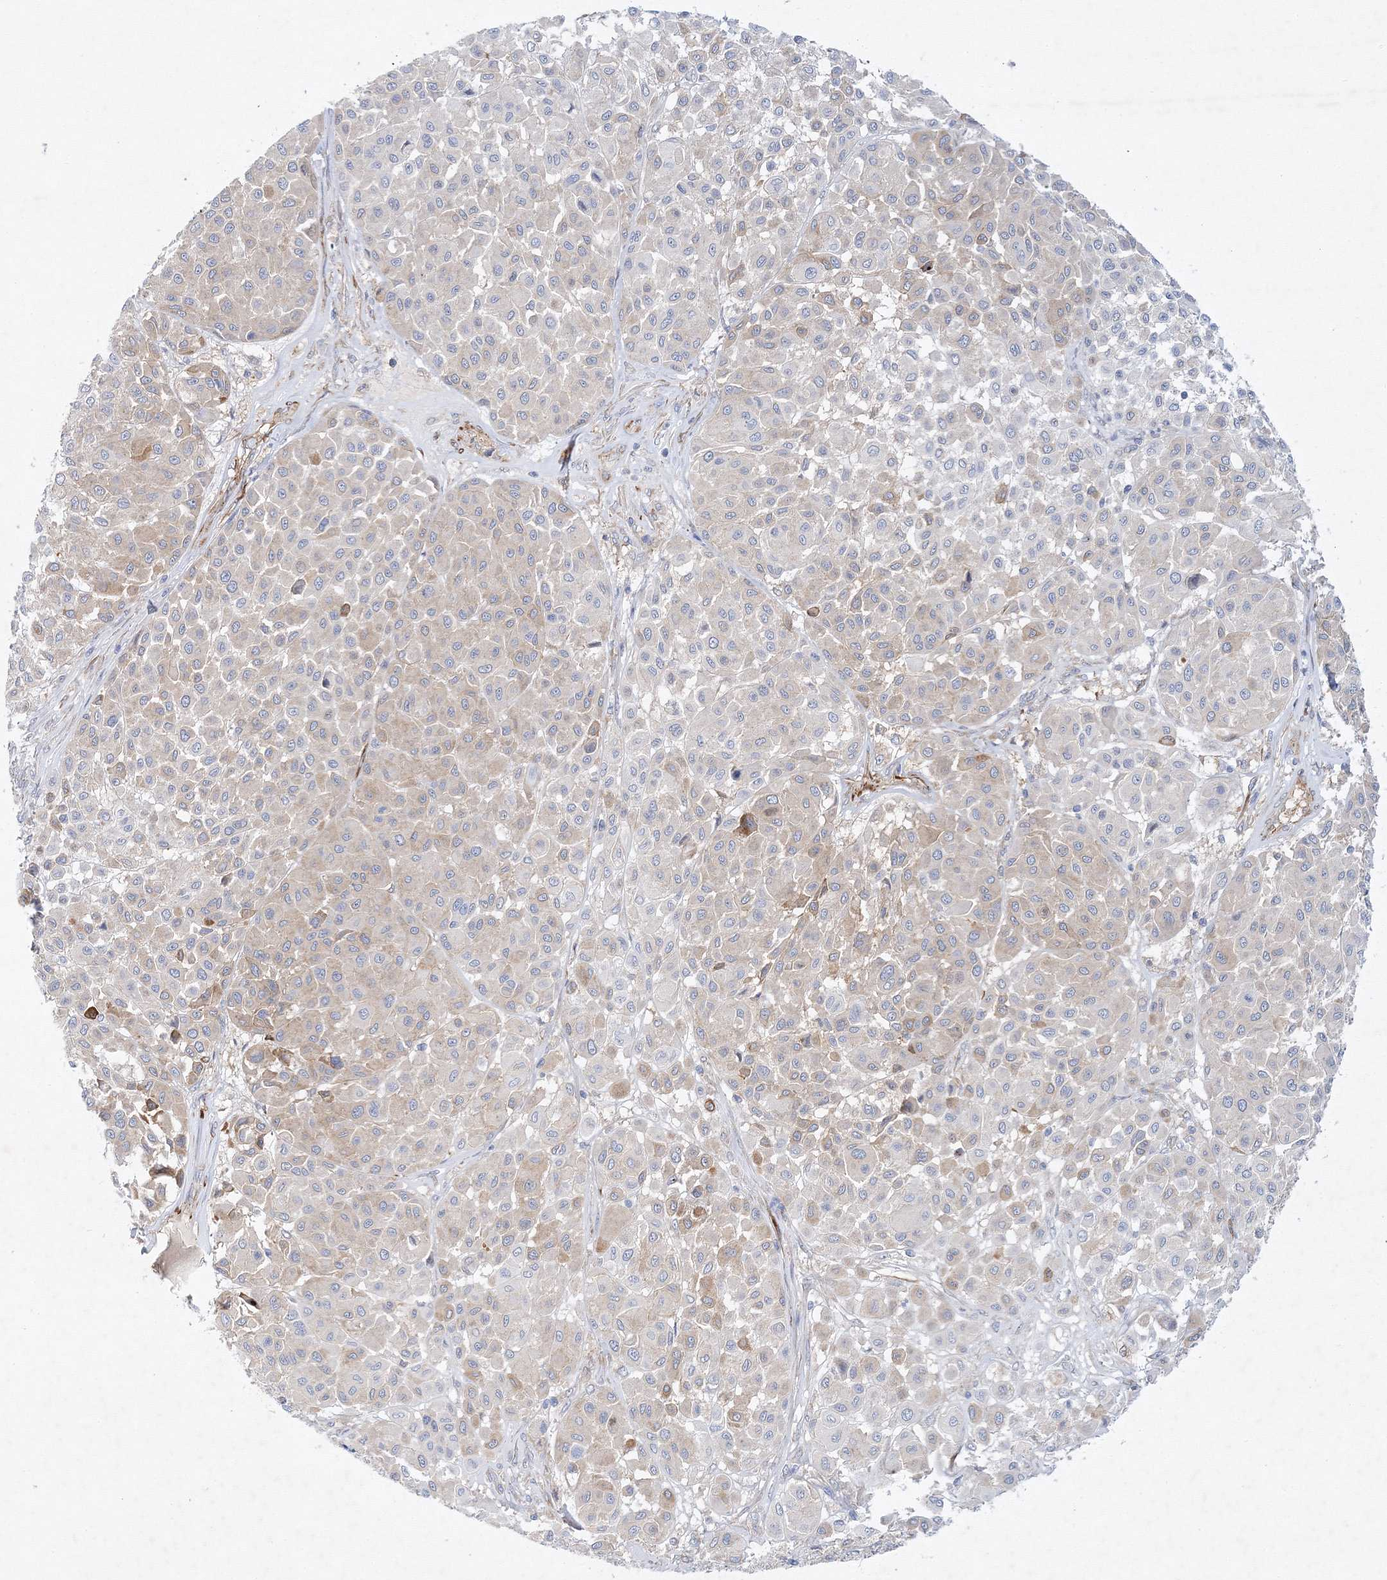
{"staining": {"intensity": "moderate", "quantity": "<25%", "location": "cytoplasmic/membranous"}, "tissue": "melanoma", "cell_type": "Tumor cells", "image_type": "cancer", "snomed": [{"axis": "morphology", "description": "Malignant melanoma, Metastatic site"}, {"axis": "topography", "description": "Soft tissue"}], "caption": "Immunohistochemical staining of human malignant melanoma (metastatic site) demonstrates low levels of moderate cytoplasmic/membranous staining in approximately <25% of tumor cells. (DAB (3,3'-diaminobenzidine) IHC with brightfield microscopy, high magnification).", "gene": "ZFYVE16", "patient": {"sex": "male", "age": 41}}